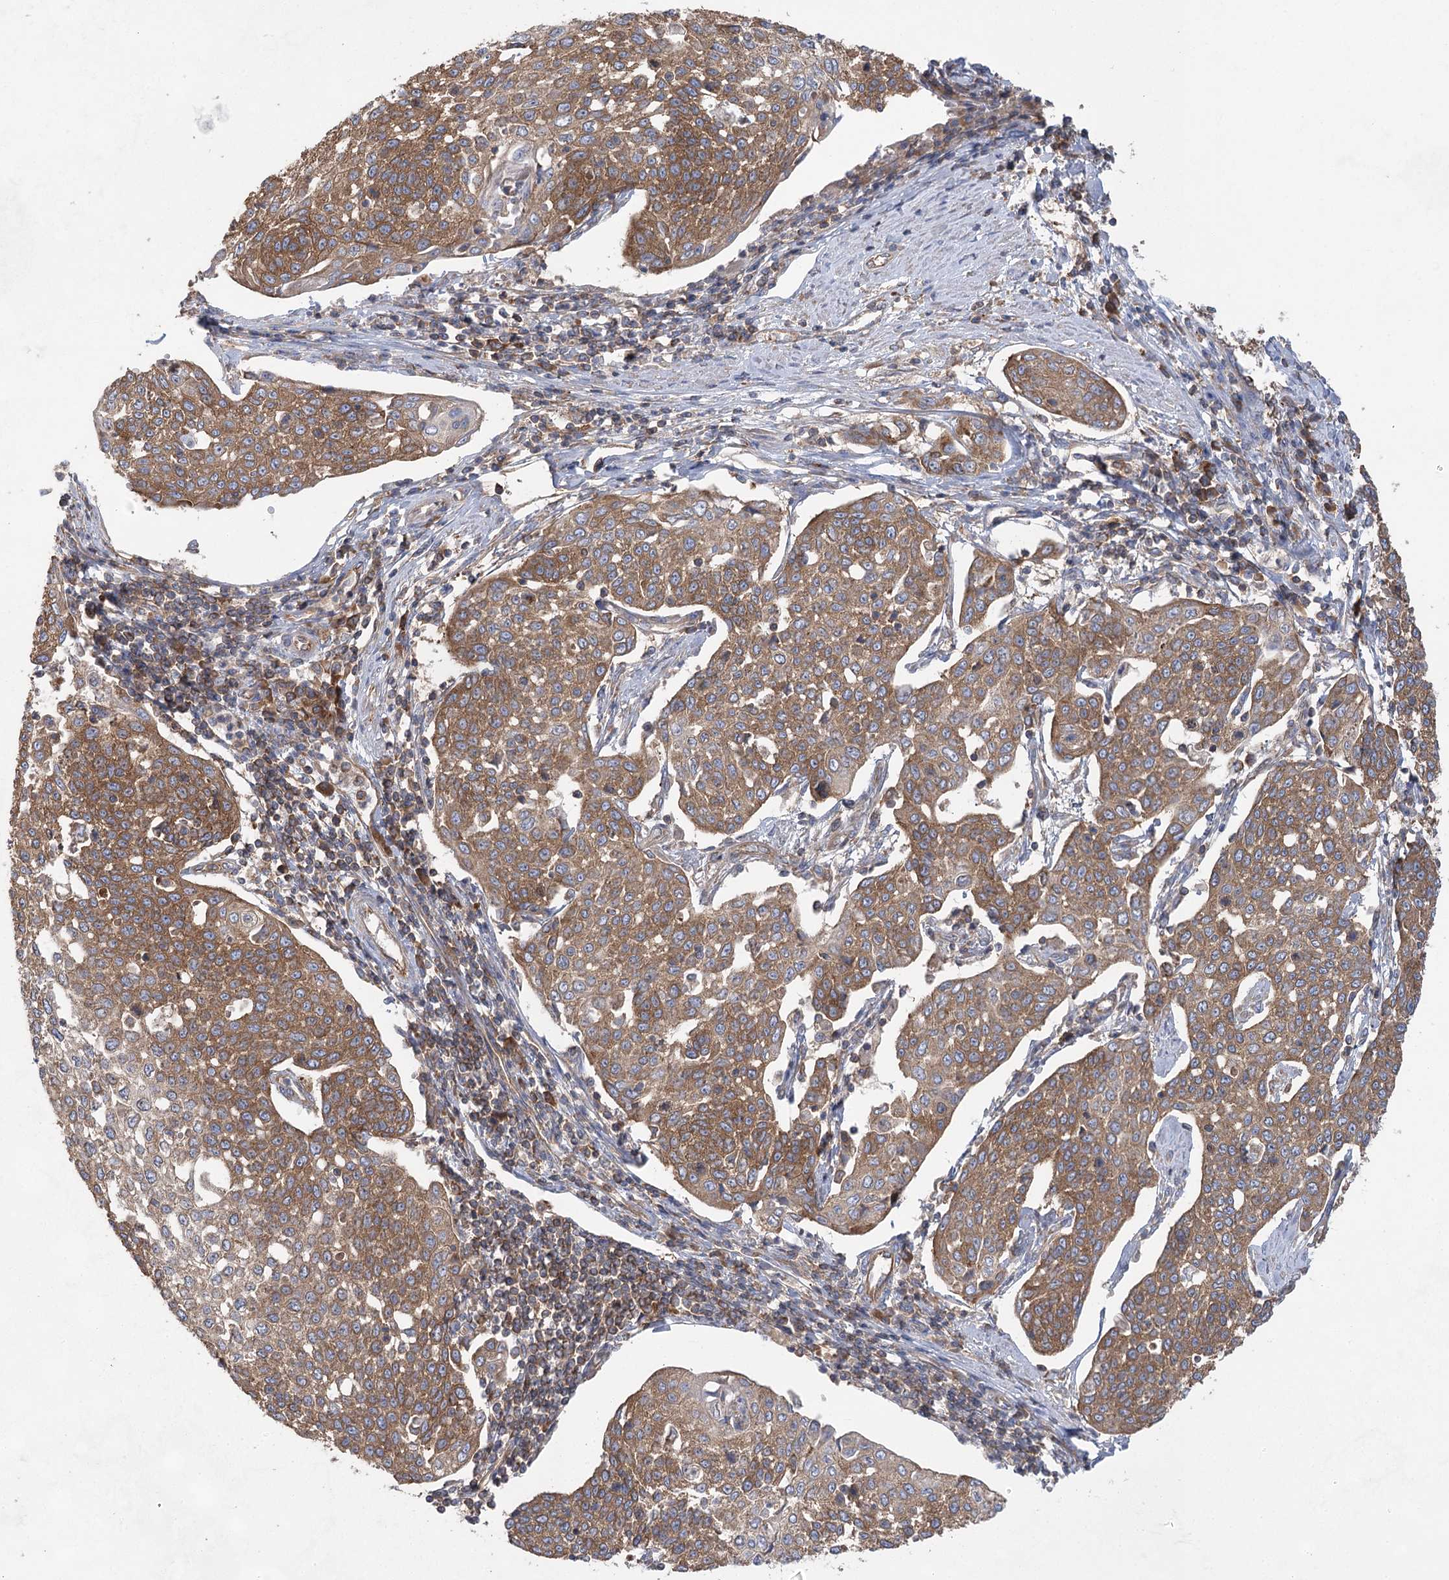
{"staining": {"intensity": "strong", "quantity": ">75%", "location": "cytoplasmic/membranous"}, "tissue": "cervical cancer", "cell_type": "Tumor cells", "image_type": "cancer", "snomed": [{"axis": "morphology", "description": "Squamous cell carcinoma, NOS"}, {"axis": "topography", "description": "Cervix"}], "caption": "Strong cytoplasmic/membranous expression is identified in approximately >75% of tumor cells in cervical cancer (squamous cell carcinoma).", "gene": "EIF3A", "patient": {"sex": "female", "age": 34}}